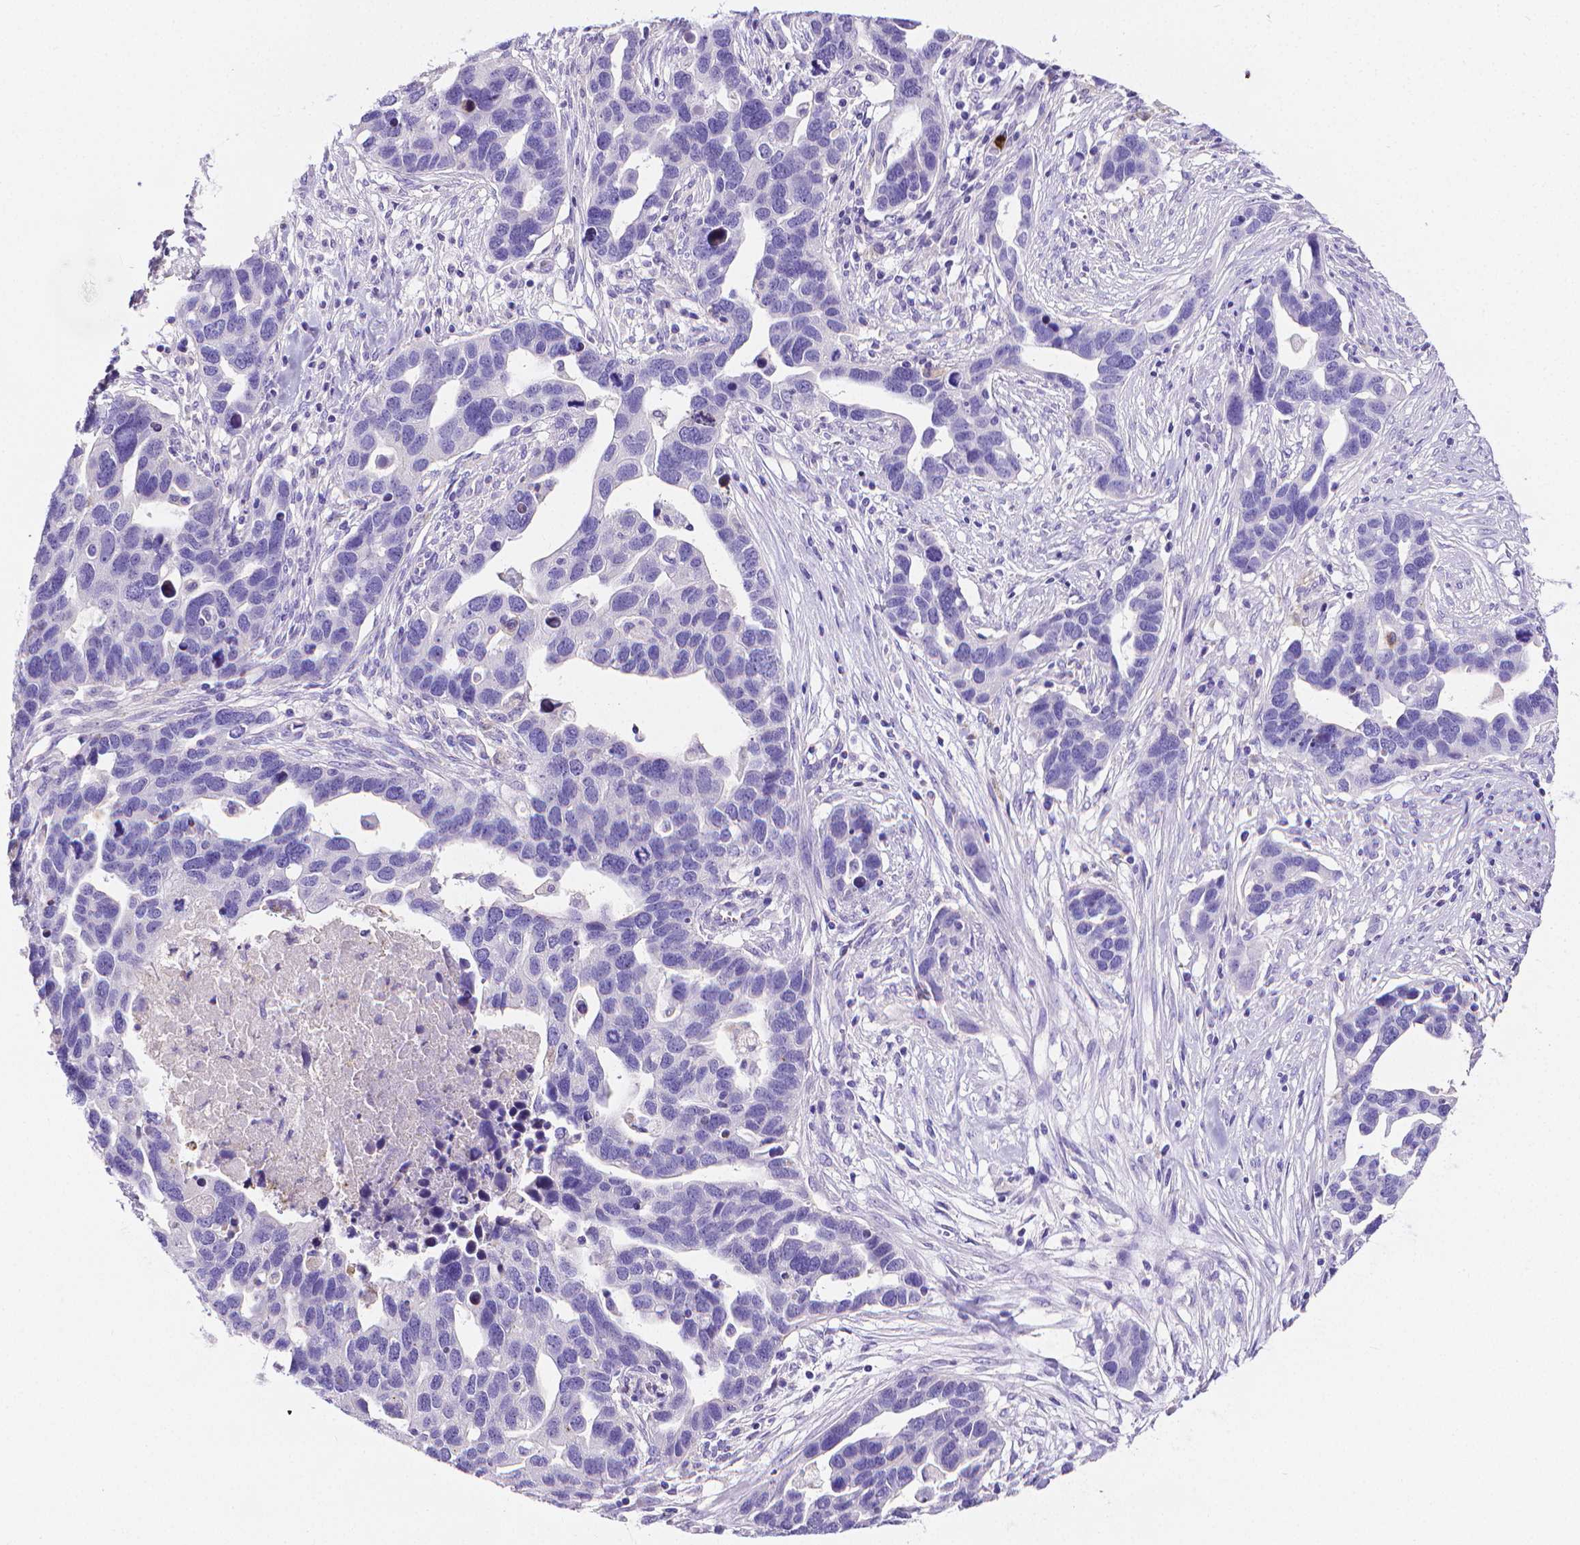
{"staining": {"intensity": "negative", "quantity": "none", "location": "none"}, "tissue": "ovarian cancer", "cell_type": "Tumor cells", "image_type": "cancer", "snomed": [{"axis": "morphology", "description": "Cystadenocarcinoma, serous, NOS"}, {"axis": "topography", "description": "Ovary"}], "caption": "DAB immunohistochemical staining of human ovarian serous cystadenocarcinoma displays no significant expression in tumor cells. The staining was performed using DAB to visualize the protein expression in brown, while the nuclei were stained in blue with hematoxylin (Magnification: 20x).", "gene": "MMP9", "patient": {"sex": "female", "age": 54}}